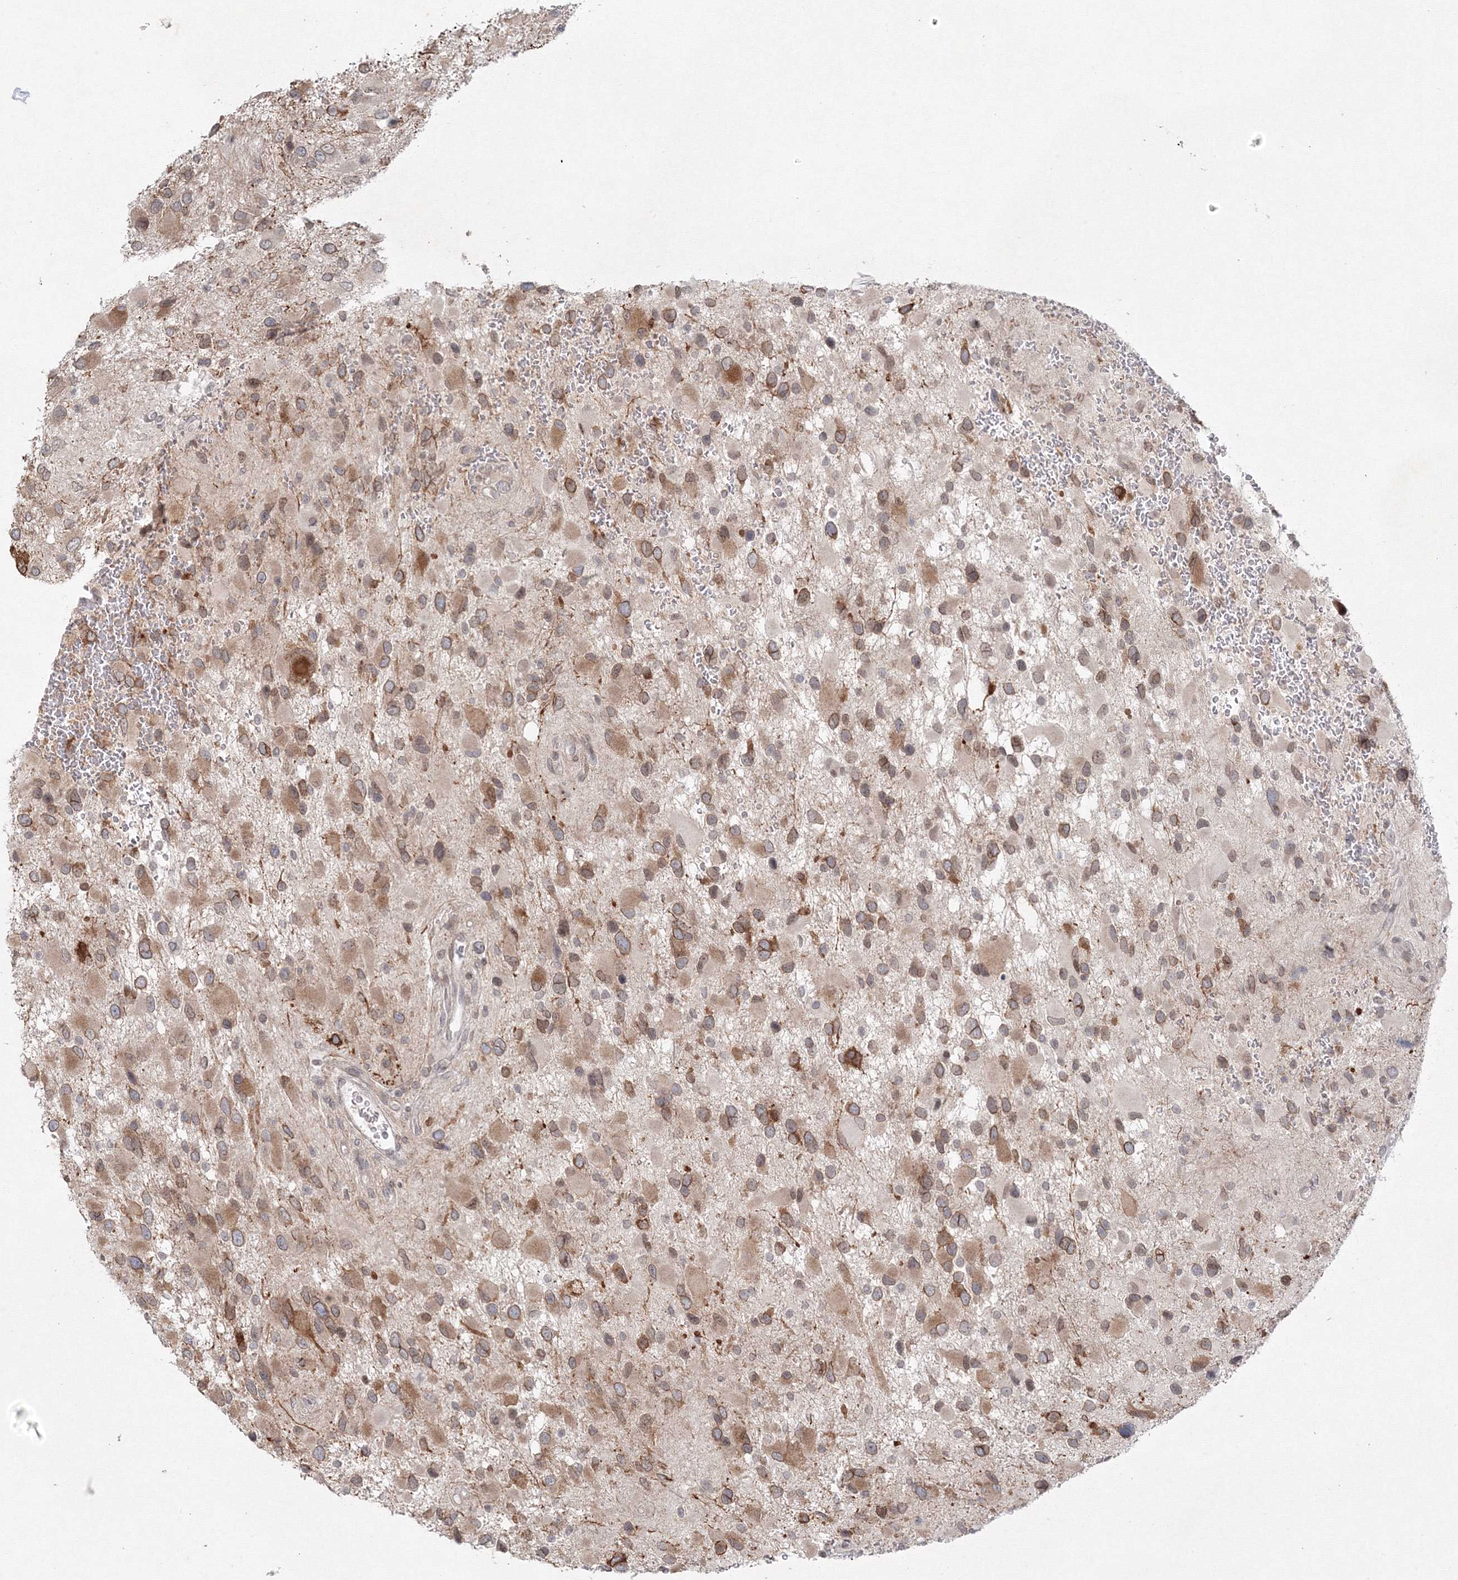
{"staining": {"intensity": "moderate", "quantity": ">75%", "location": "cytoplasmic/membranous"}, "tissue": "glioma", "cell_type": "Tumor cells", "image_type": "cancer", "snomed": [{"axis": "morphology", "description": "Glioma, malignant, High grade"}, {"axis": "topography", "description": "Brain"}], "caption": "Malignant glioma (high-grade) stained with immunohistochemistry reveals moderate cytoplasmic/membranous staining in about >75% of tumor cells. Ihc stains the protein of interest in brown and the nuclei are stained blue.", "gene": "KIF4A", "patient": {"sex": "male", "age": 53}}